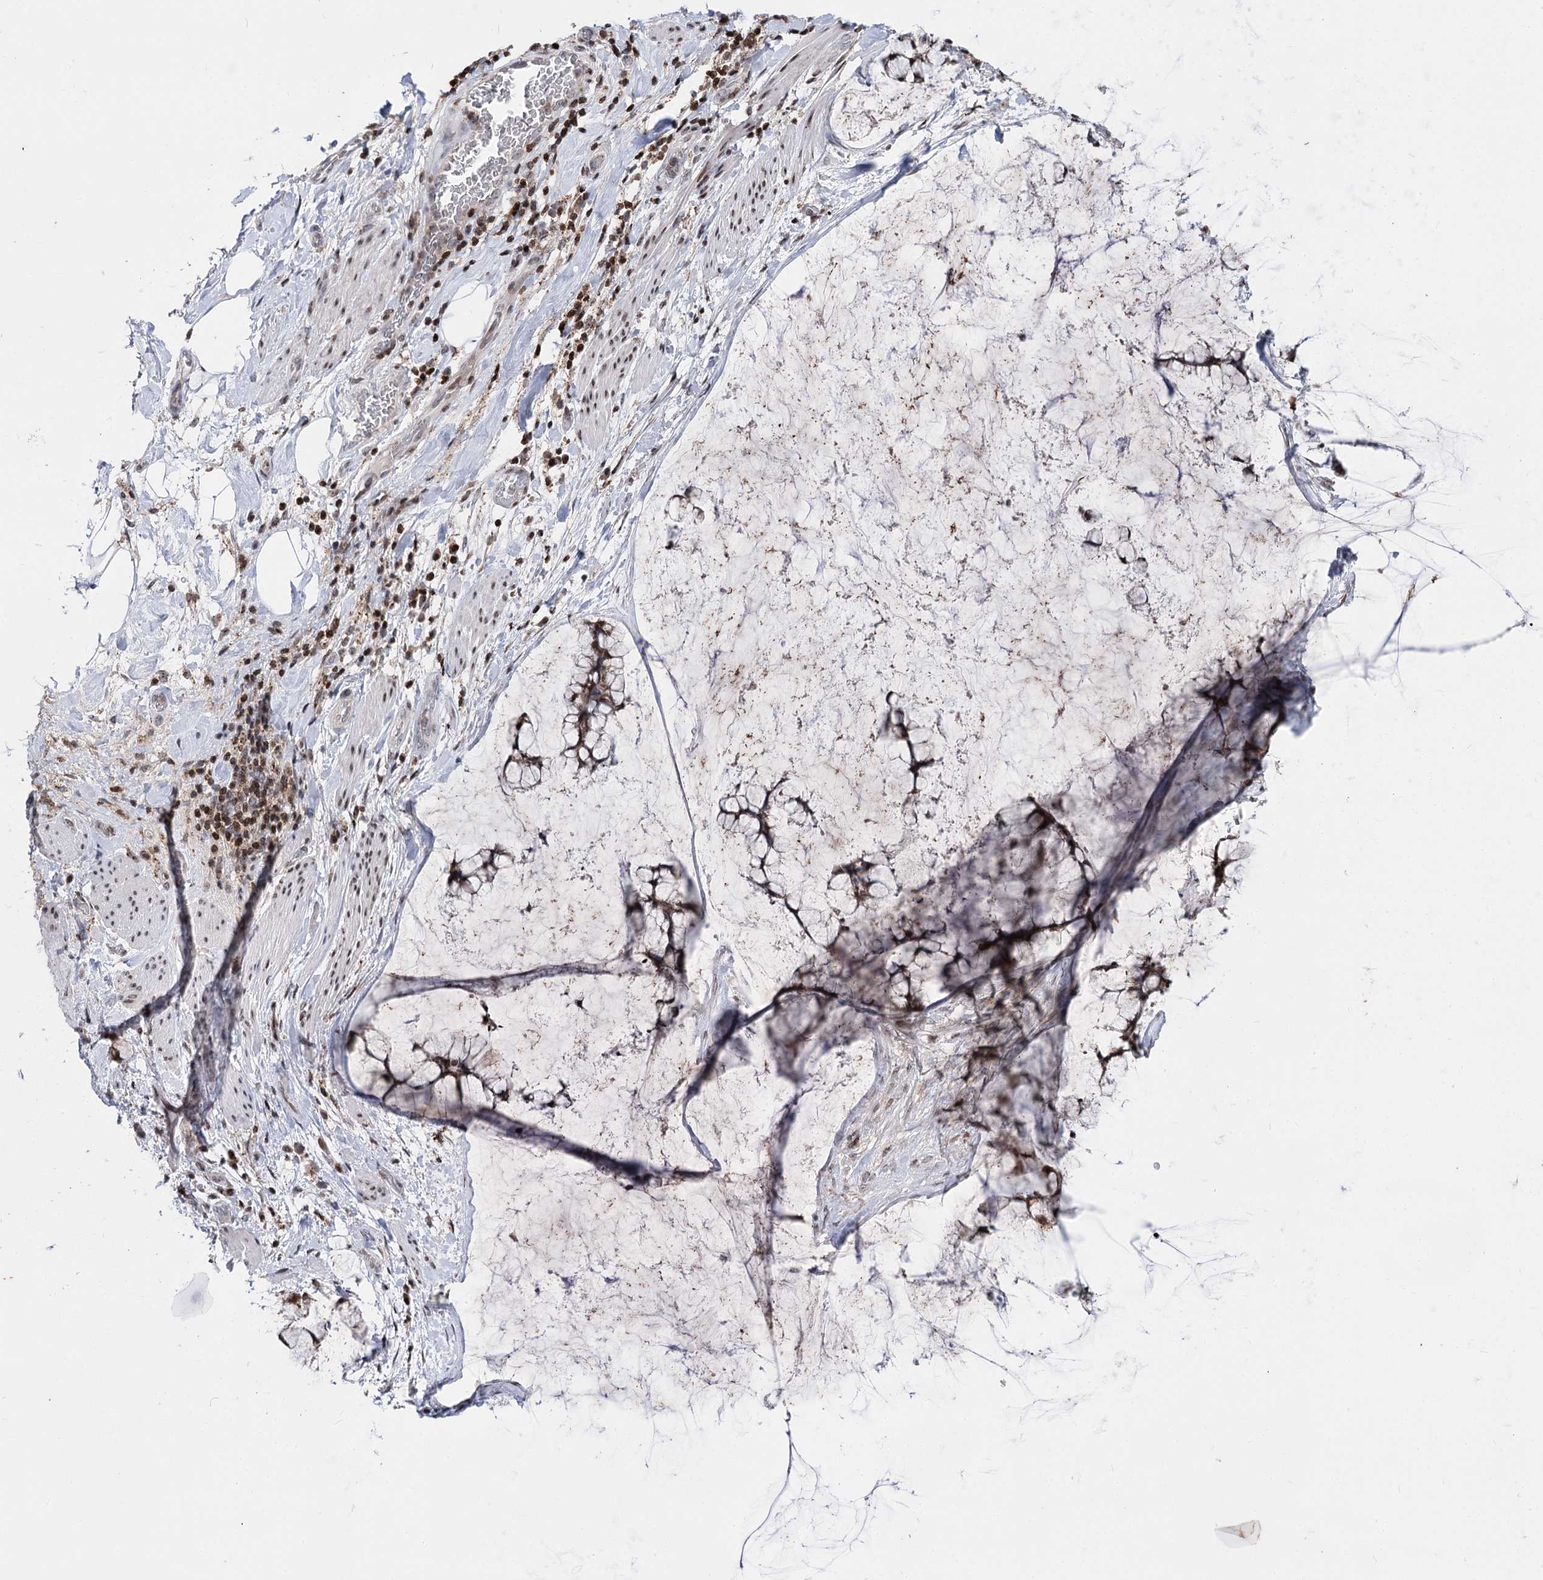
{"staining": {"intensity": "moderate", "quantity": "25%-75%", "location": "cytoplasmic/membranous"}, "tissue": "ovarian cancer", "cell_type": "Tumor cells", "image_type": "cancer", "snomed": [{"axis": "morphology", "description": "Cystadenocarcinoma, mucinous, NOS"}, {"axis": "topography", "description": "Ovary"}], "caption": "An image of human ovarian cancer stained for a protein demonstrates moderate cytoplasmic/membranous brown staining in tumor cells.", "gene": "ZFYVE27", "patient": {"sex": "female", "age": 42}}